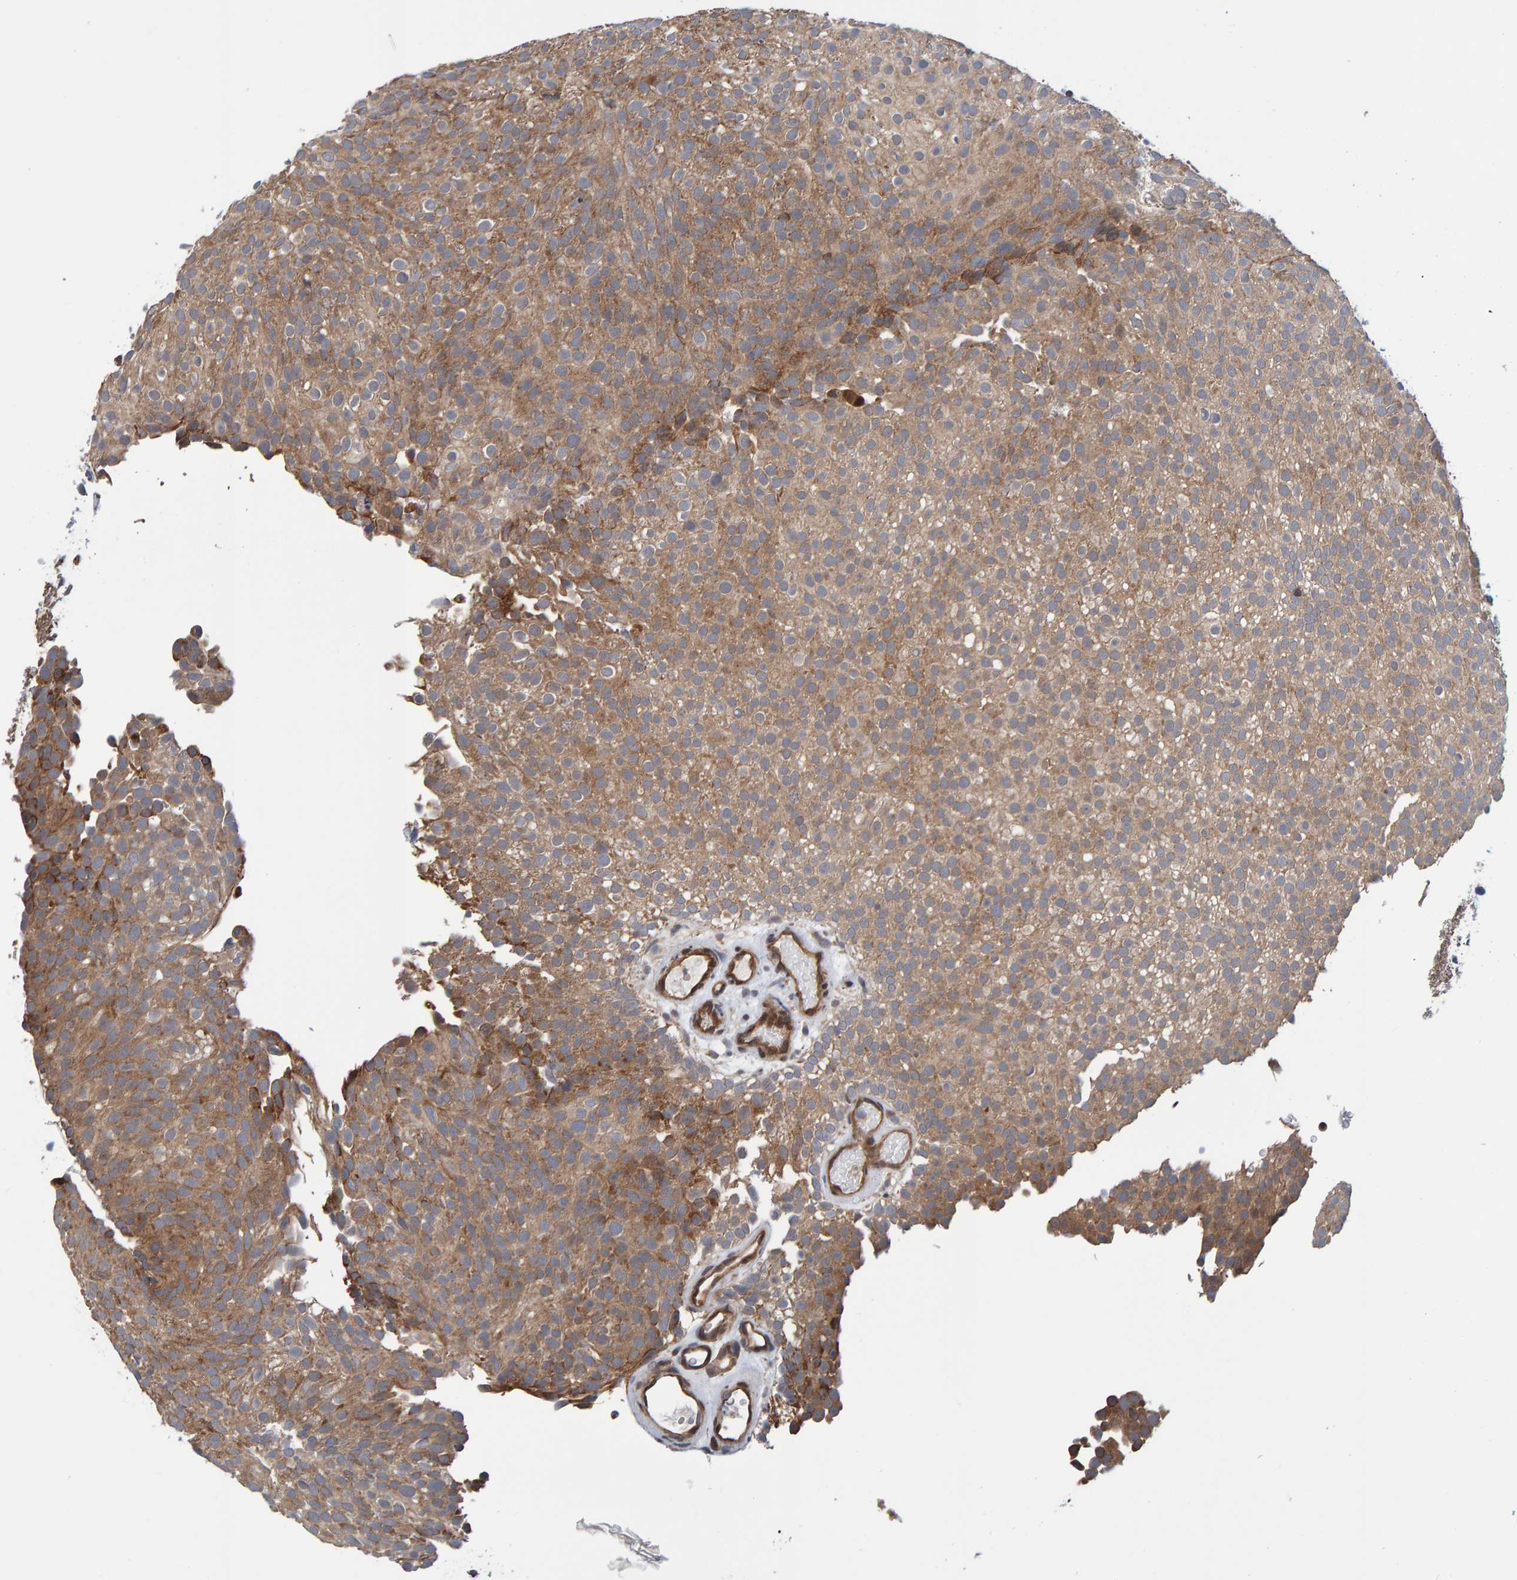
{"staining": {"intensity": "moderate", "quantity": ">75%", "location": "cytoplasmic/membranous"}, "tissue": "urothelial cancer", "cell_type": "Tumor cells", "image_type": "cancer", "snomed": [{"axis": "morphology", "description": "Urothelial carcinoma, Low grade"}, {"axis": "topography", "description": "Urinary bladder"}], "caption": "Urothelial carcinoma (low-grade) stained with a protein marker reveals moderate staining in tumor cells.", "gene": "SCRN2", "patient": {"sex": "male", "age": 78}}